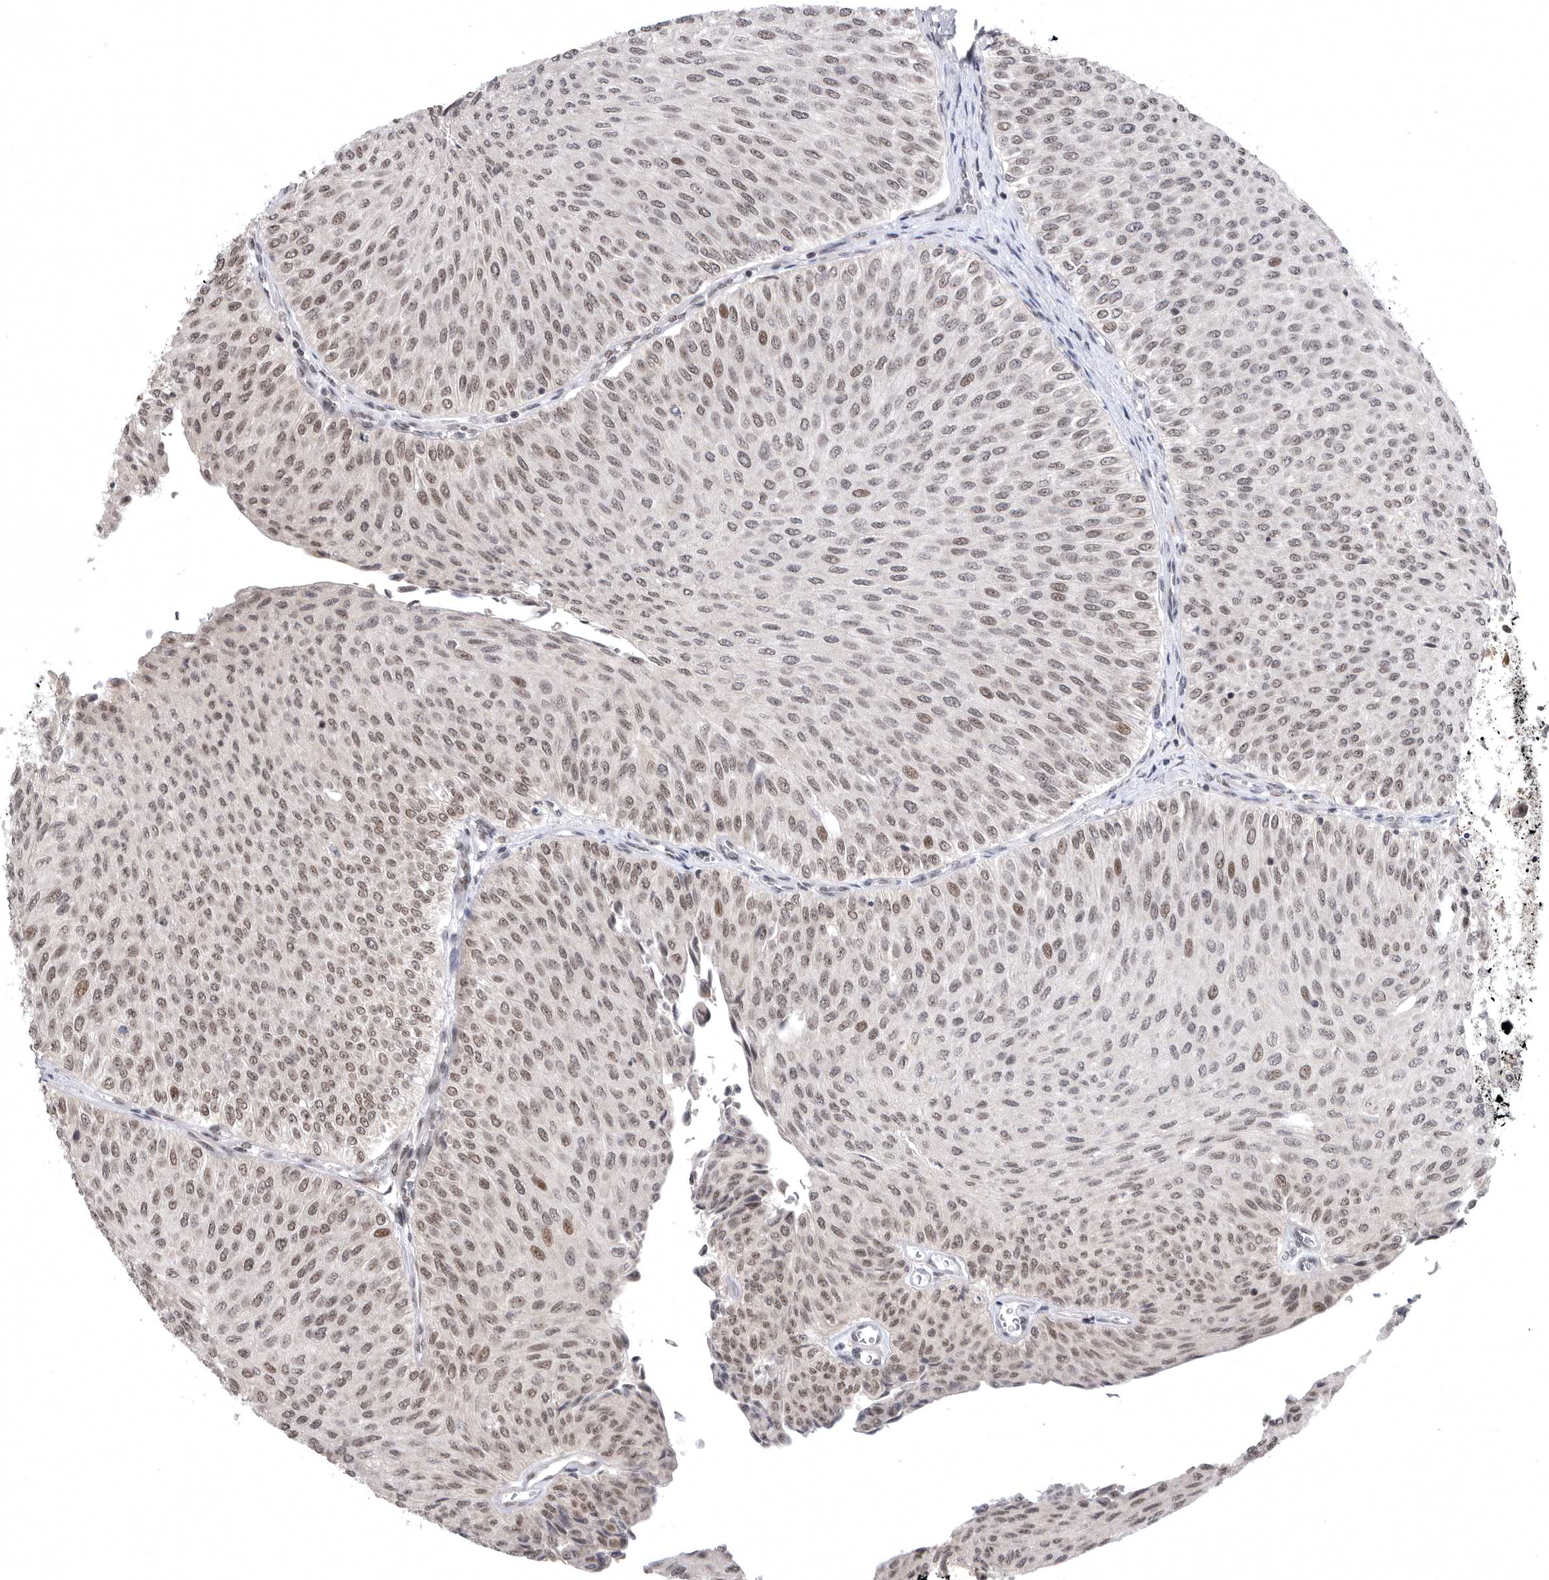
{"staining": {"intensity": "moderate", "quantity": "25%-75%", "location": "nuclear"}, "tissue": "urothelial cancer", "cell_type": "Tumor cells", "image_type": "cancer", "snomed": [{"axis": "morphology", "description": "Urothelial carcinoma, Low grade"}, {"axis": "topography", "description": "Urinary bladder"}], "caption": "Urothelial cancer stained with a brown dye shows moderate nuclear positive staining in approximately 25%-75% of tumor cells.", "gene": "ZNF830", "patient": {"sex": "male", "age": 78}}